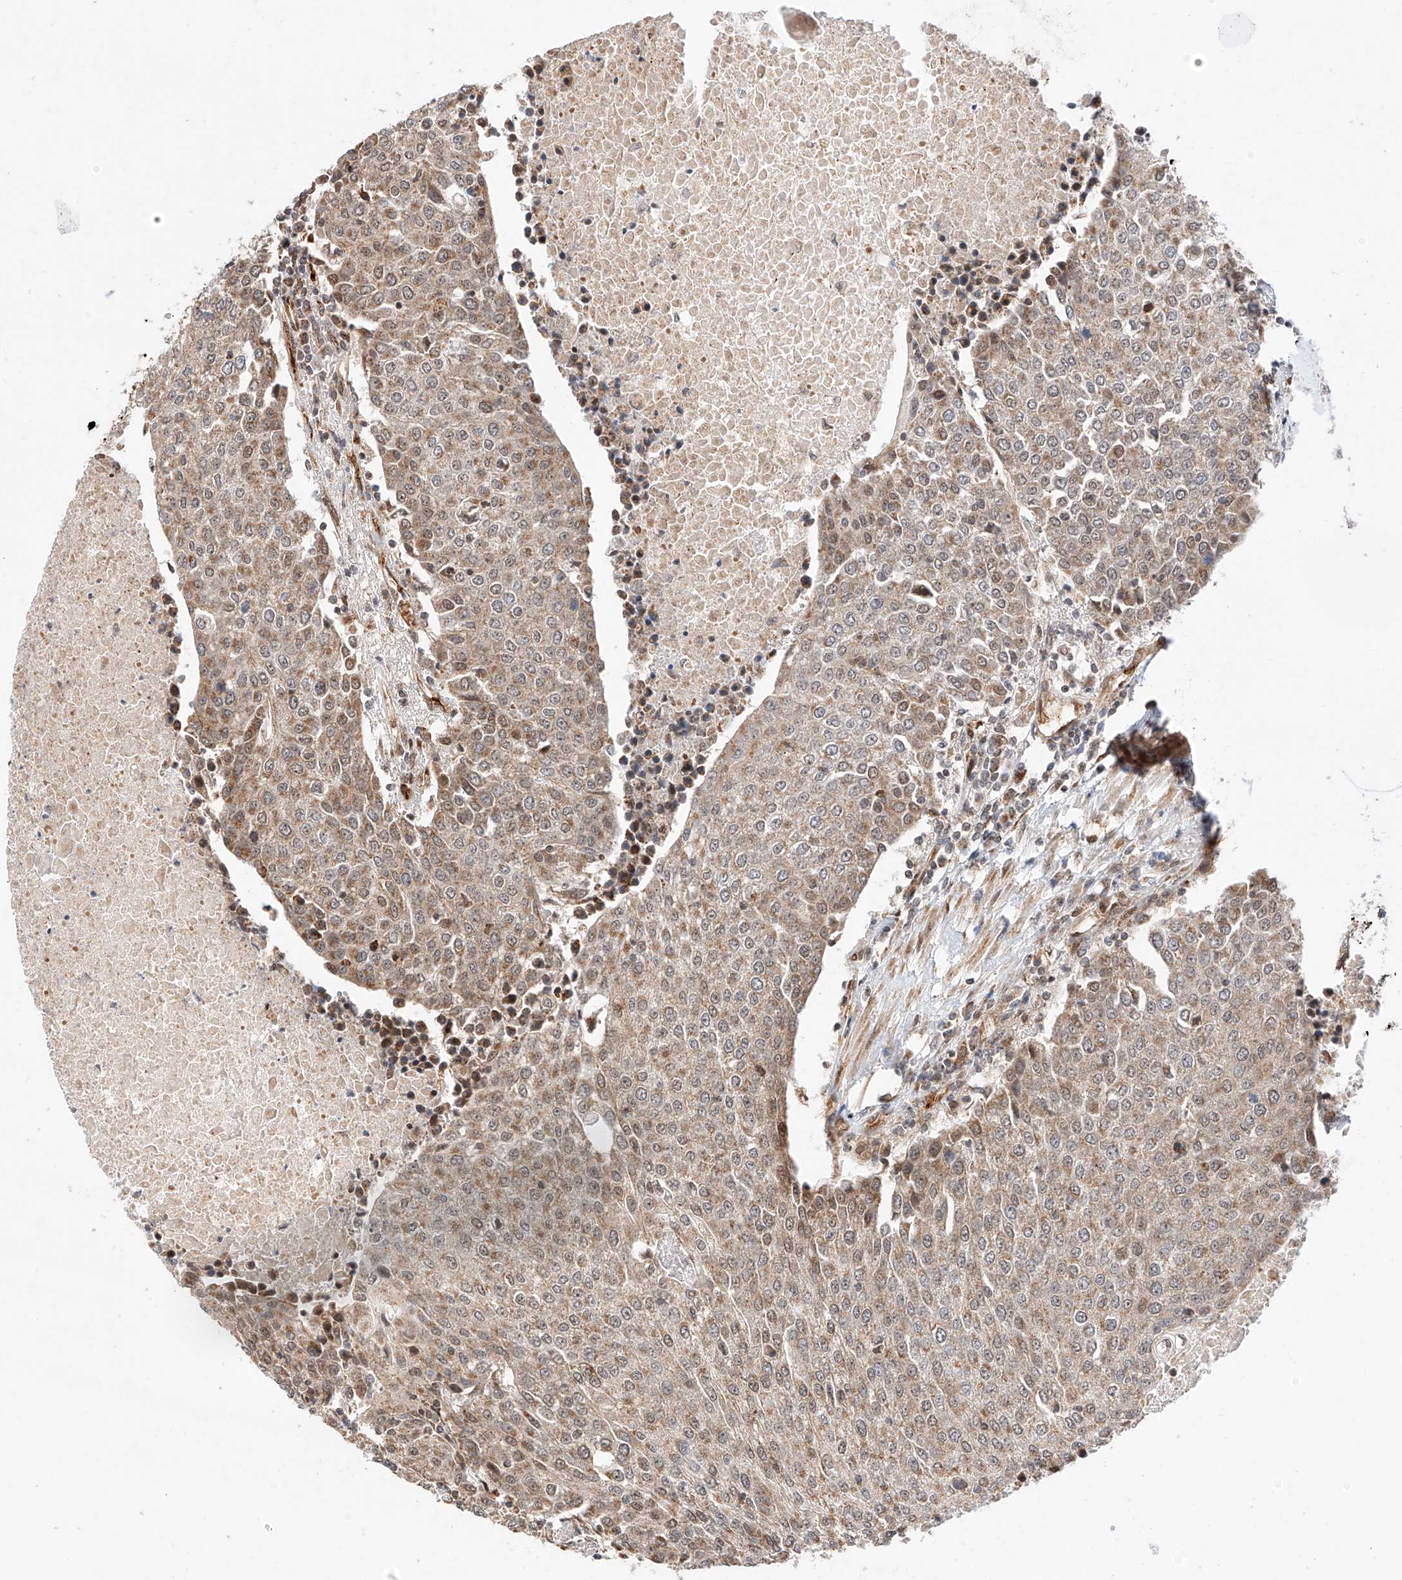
{"staining": {"intensity": "moderate", "quantity": "25%-75%", "location": "cytoplasmic/membranous,nuclear"}, "tissue": "urothelial cancer", "cell_type": "Tumor cells", "image_type": "cancer", "snomed": [{"axis": "morphology", "description": "Urothelial carcinoma, High grade"}, {"axis": "topography", "description": "Urinary bladder"}], "caption": "High-grade urothelial carcinoma was stained to show a protein in brown. There is medium levels of moderate cytoplasmic/membranous and nuclear positivity in about 25%-75% of tumor cells. (Brightfield microscopy of DAB IHC at high magnification).", "gene": "THTPA", "patient": {"sex": "female", "age": 85}}